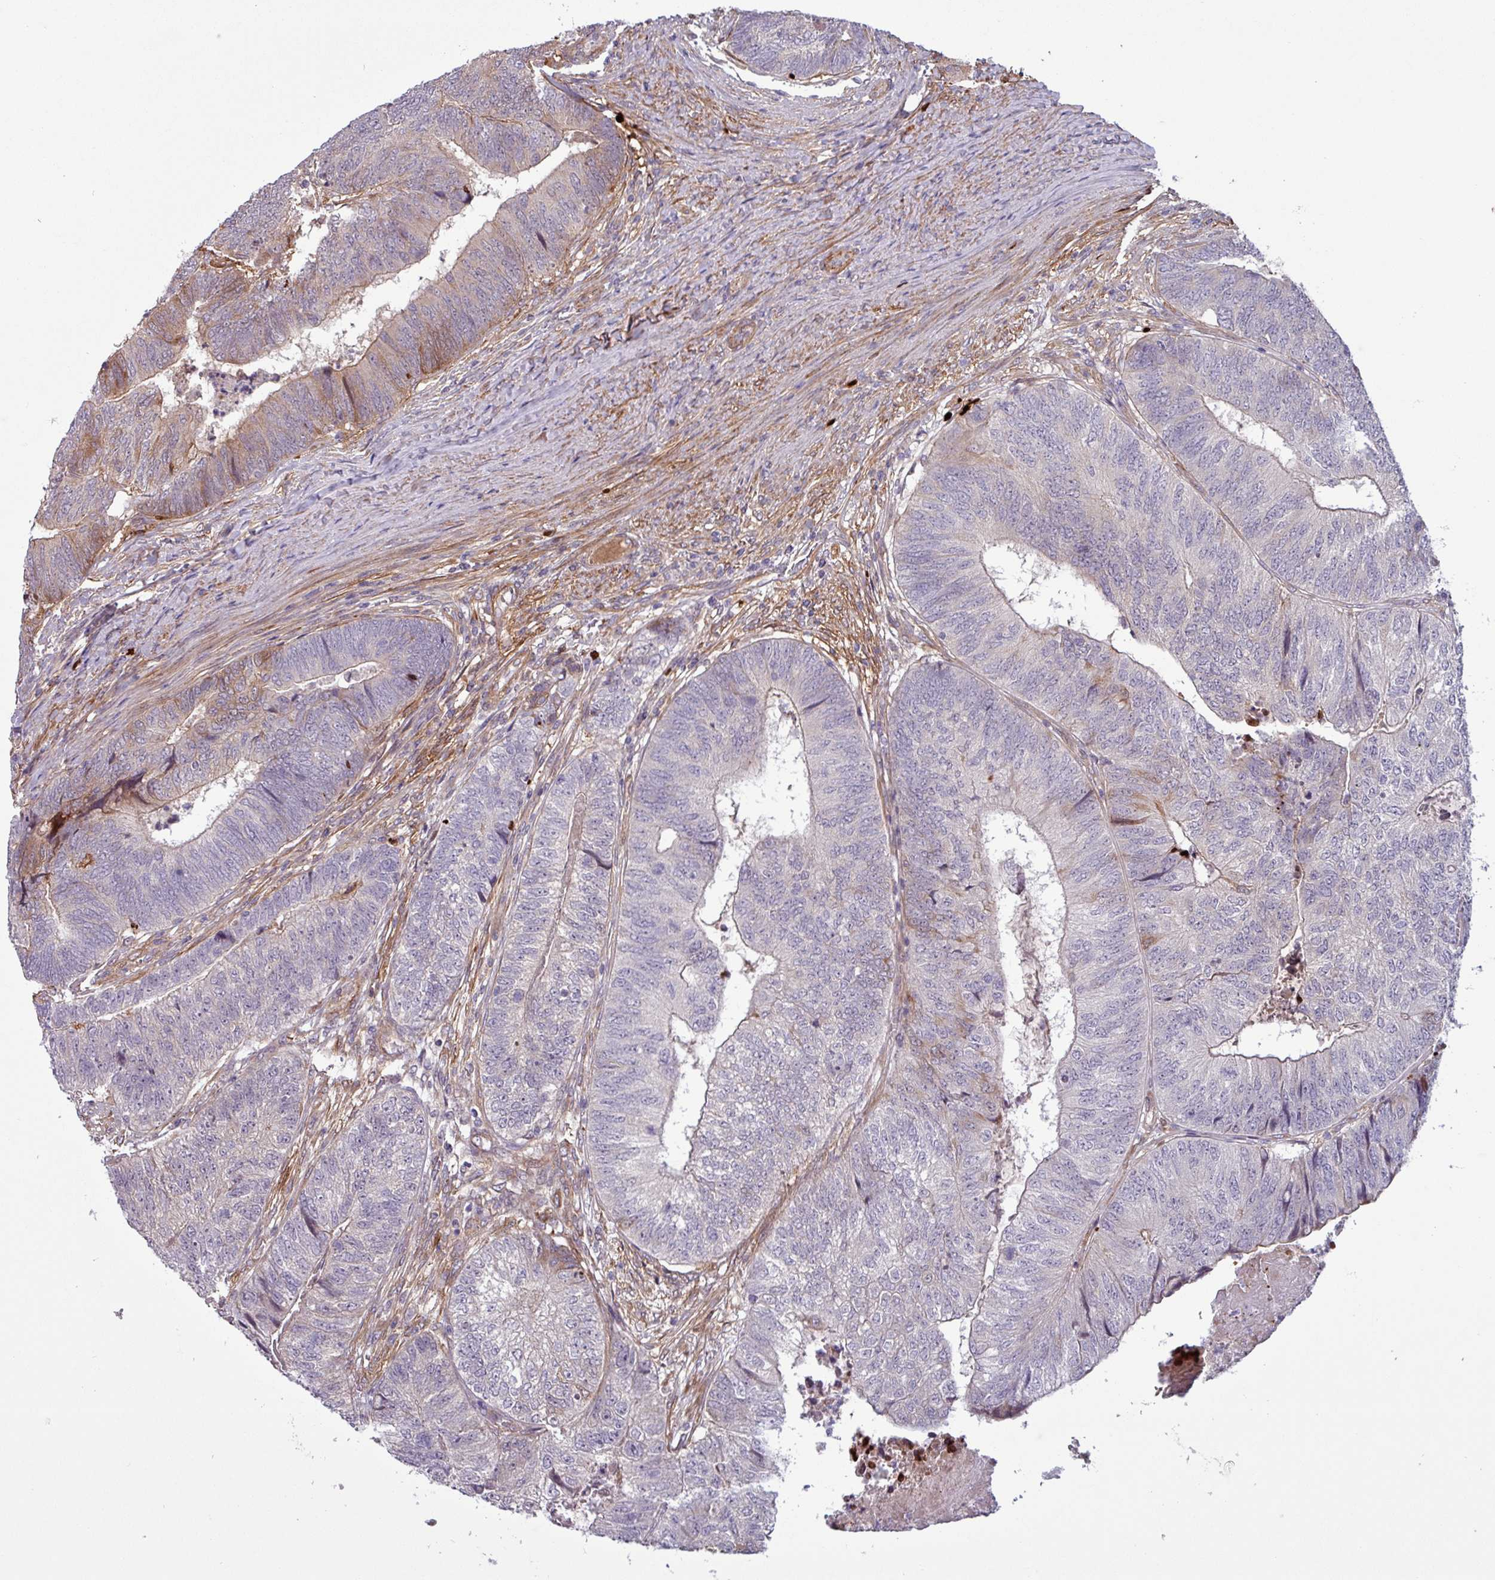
{"staining": {"intensity": "weak", "quantity": "<25%", "location": "cytoplasmic/membranous"}, "tissue": "colorectal cancer", "cell_type": "Tumor cells", "image_type": "cancer", "snomed": [{"axis": "morphology", "description": "Adenocarcinoma, NOS"}, {"axis": "topography", "description": "Colon"}], "caption": "Adenocarcinoma (colorectal) was stained to show a protein in brown. There is no significant positivity in tumor cells. (Immunohistochemistry (ihc), brightfield microscopy, high magnification).", "gene": "PCED1A", "patient": {"sex": "female", "age": 67}}